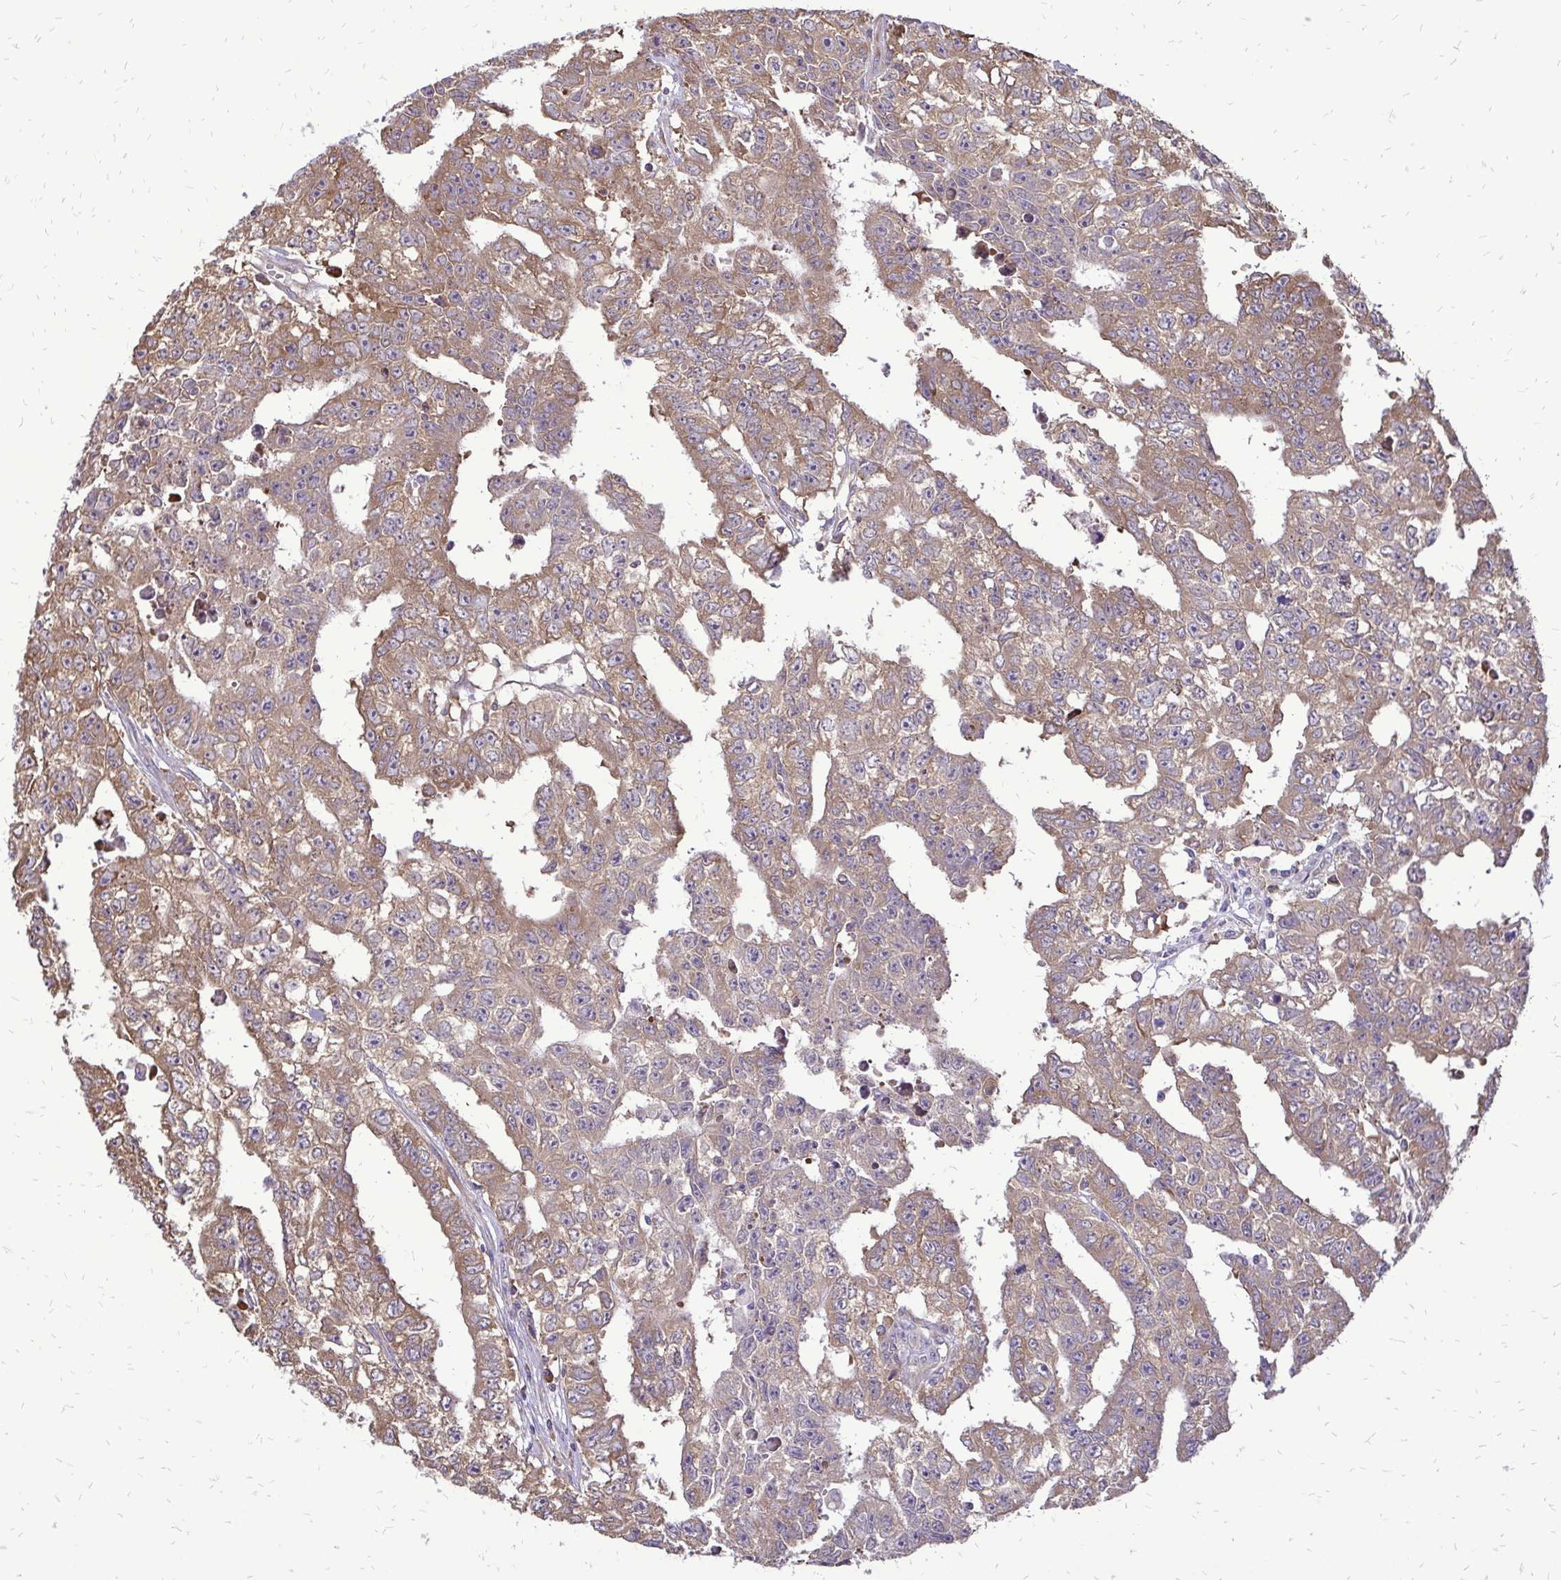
{"staining": {"intensity": "moderate", "quantity": ">75%", "location": "cytoplasmic/membranous"}, "tissue": "testis cancer", "cell_type": "Tumor cells", "image_type": "cancer", "snomed": [{"axis": "morphology", "description": "Carcinoma, Embryonal, NOS"}, {"axis": "morphology", "description": "Teratoma, malignant, NOS"}, {"axis": "topography", "description": "Testis"}], "caption": "An image of human testis teratoma (malignant) stained for a protein reveals moderate cytoplasmic/membranous brown staining in tumor cells. (IHC, brightfield microscopy, high magnification).", "gene": "RPS3", "patient": {"sex": "male", "age": 24}}